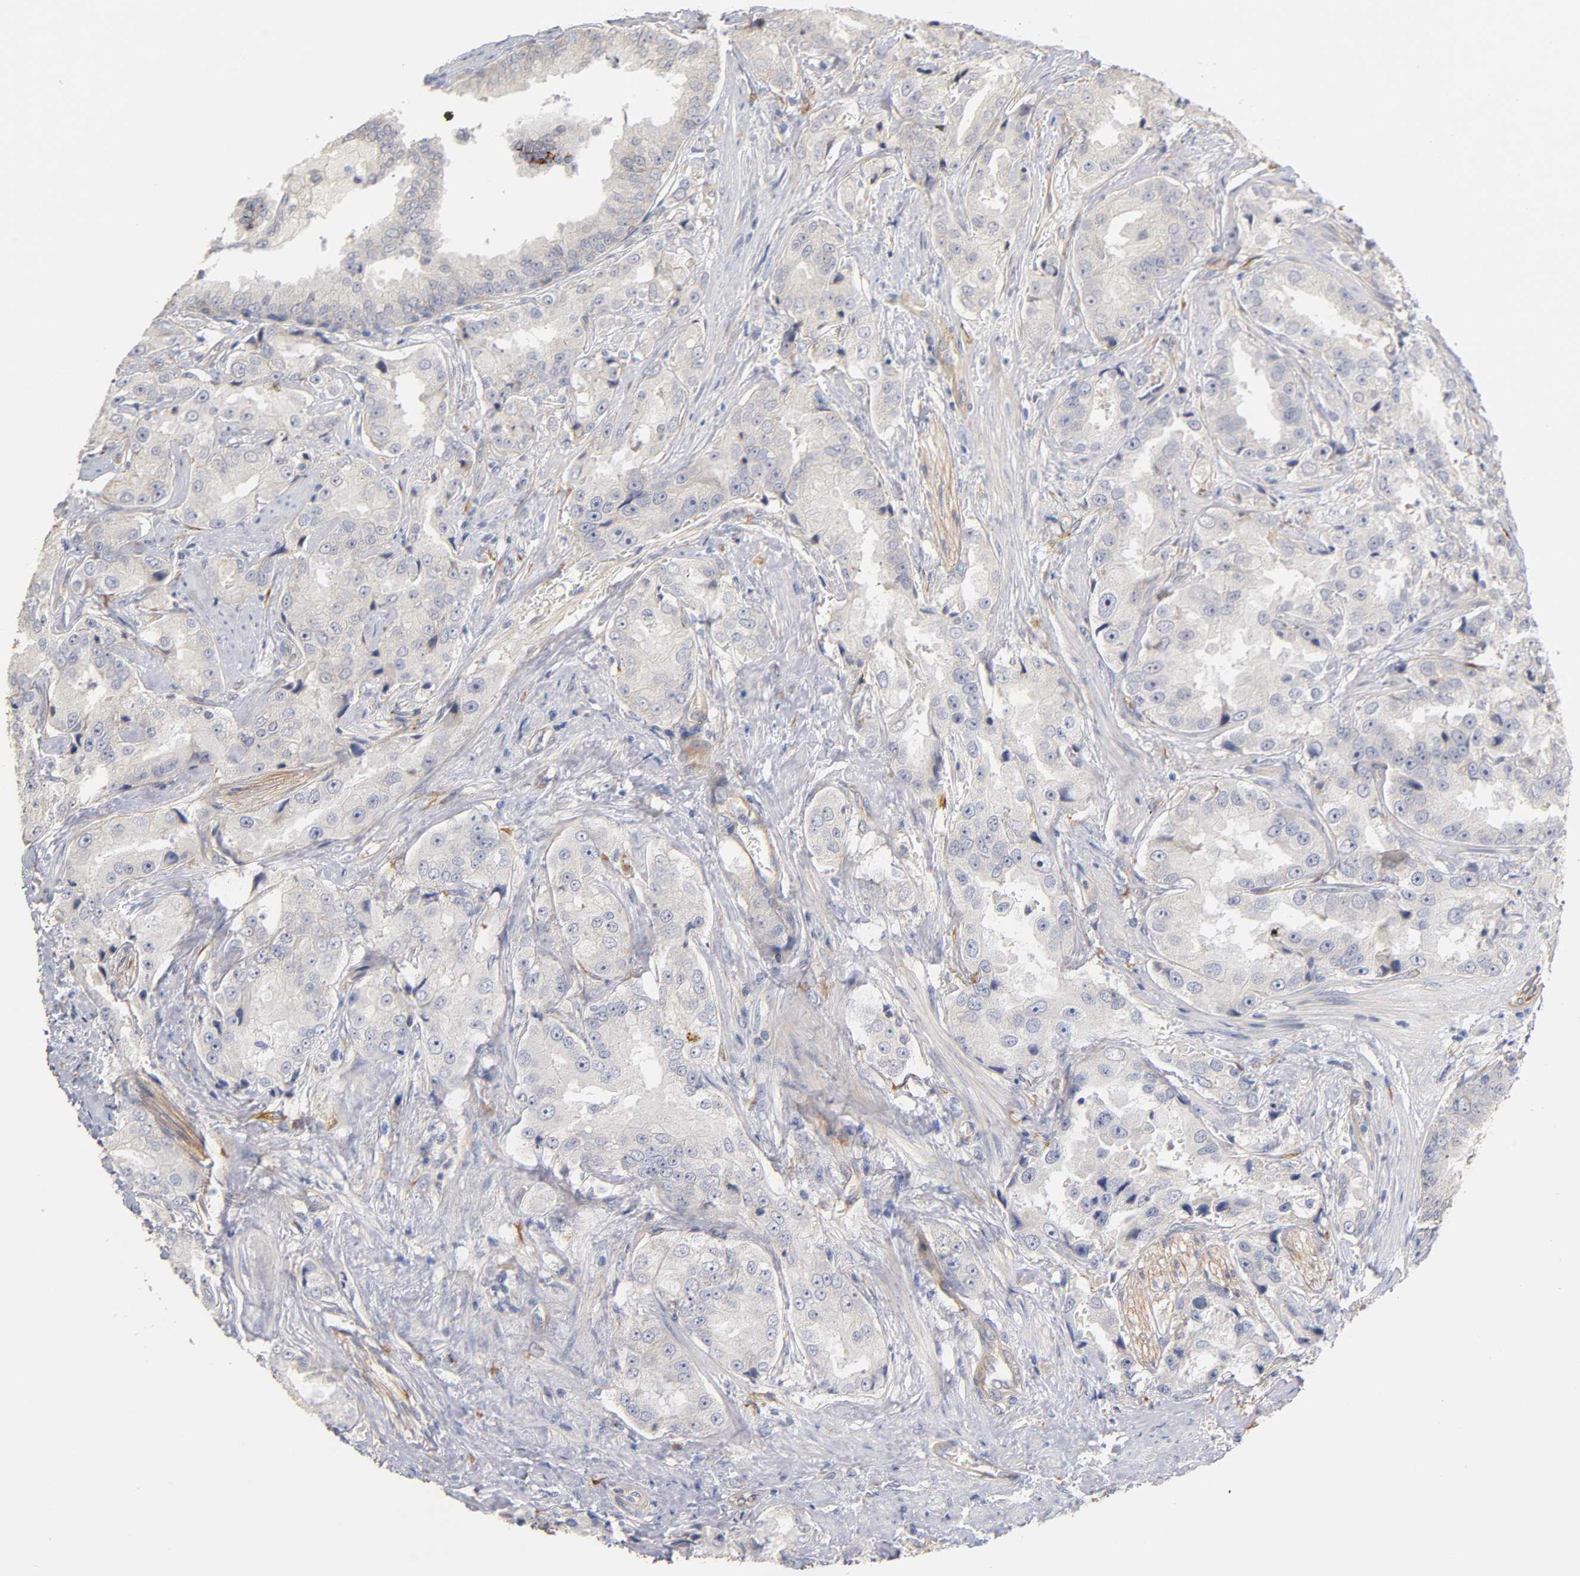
{"staining": {"intensity": "negative", "quantity": "none", "location": "none"}, "tissue": "prostate cancer", "cell_type": "Tumor cells", "image_type": "cancer", "snomed": [{"axis": "morphology", "description": "Adenocarcinoma, High grade"}, {"axis": "topography", "description": "Prostate"}], "caption": "An immunohistochemistry micrograph of prostate cancer (high-grade adenocarcinoma) is shown. There is no staining in tumor cells of prostate cancer (high-grade adenocarcinoma).", "gene": "LAMB1", "patient": {"sex": "male", "age": 73}}